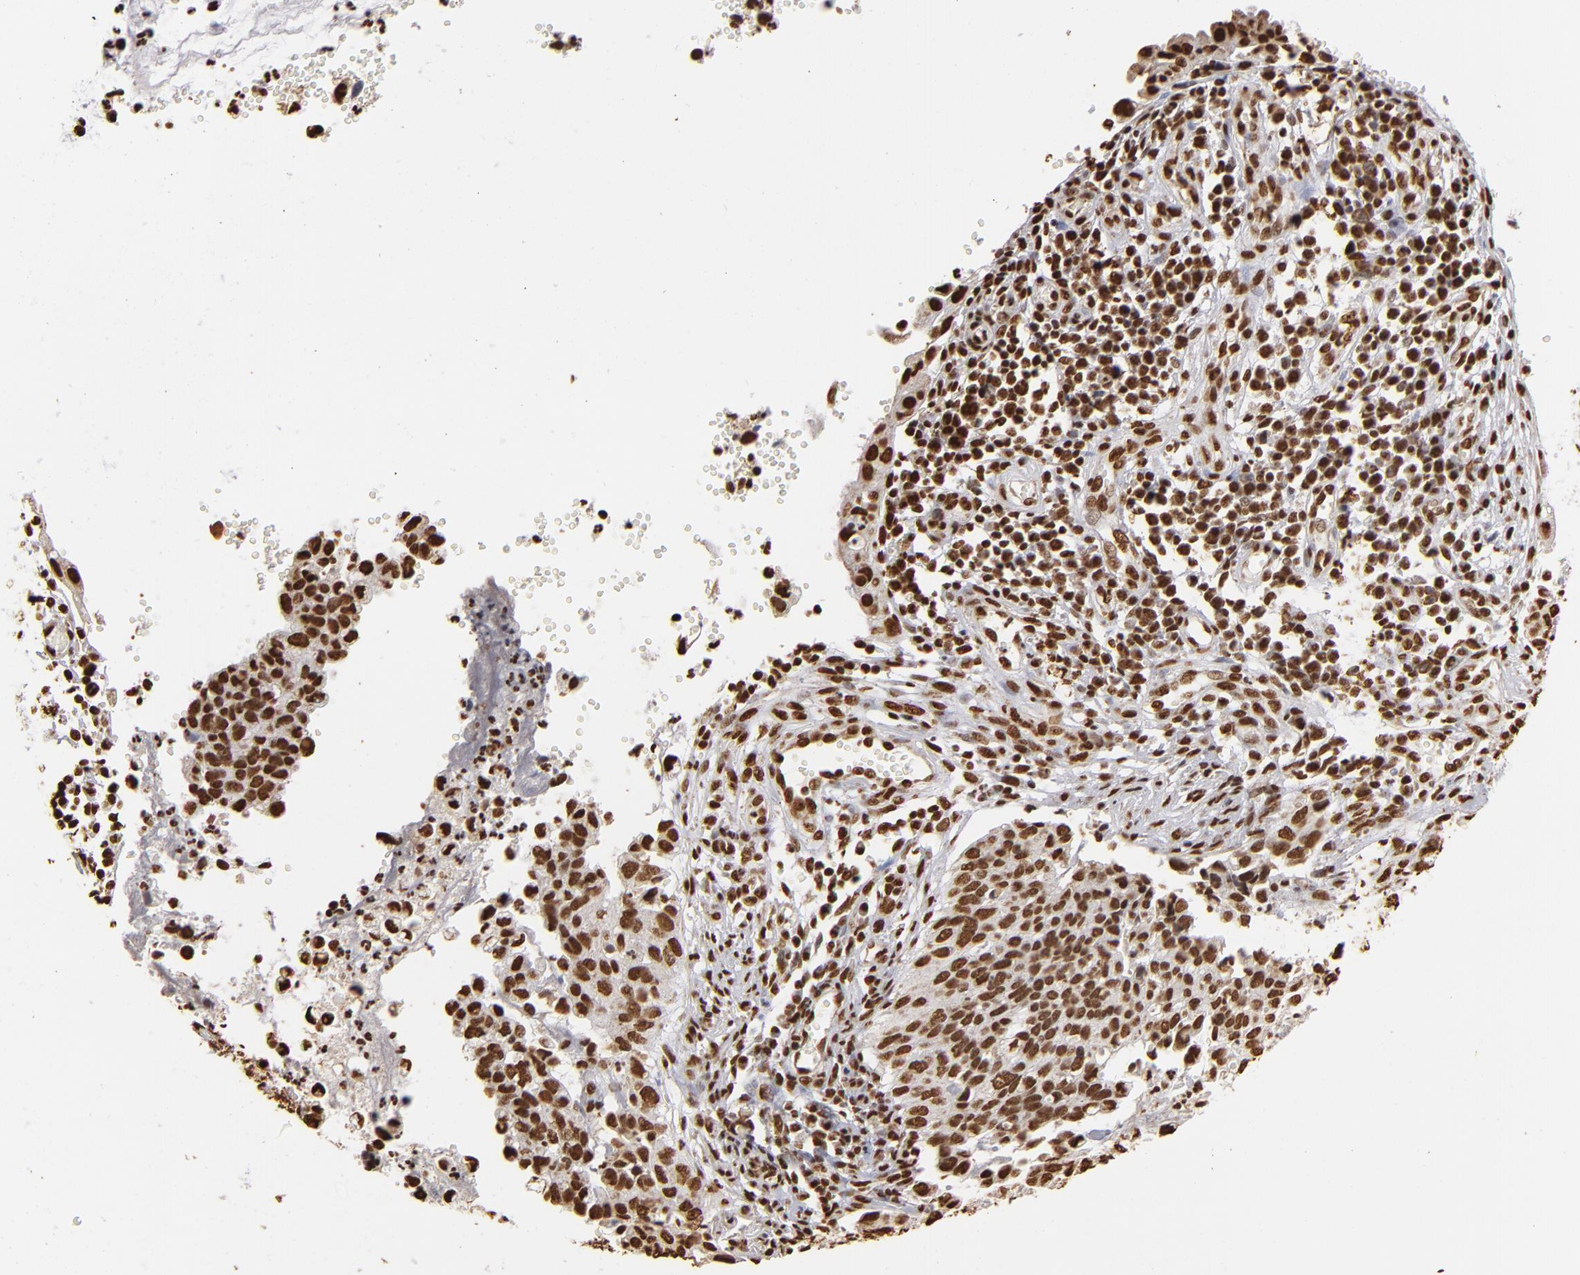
{"staining": {"intensity": "strong", "quantity": ">75%", "location": "nuclear"}, "tissue": "cervical cancer", "cell_type": "Tumor cells", "image_type": "cancer", "snomed": [{"axis": "morphology", "description": "Normal tissue, NOS"}, {"axis": "morphology", "description": "Squamous cell carcinoma, NOS"}, {"axis": "topography", "description": "Cervix"}], "caption": "A histopathology image showing strong nuclear staining in approximately >75% of tumor cells in cervical squamous cell carcinoma, as visualized by brown immunohistochemical staining.", "gene": "ILF3", "patient": {"sex": "female", "age": 45}}